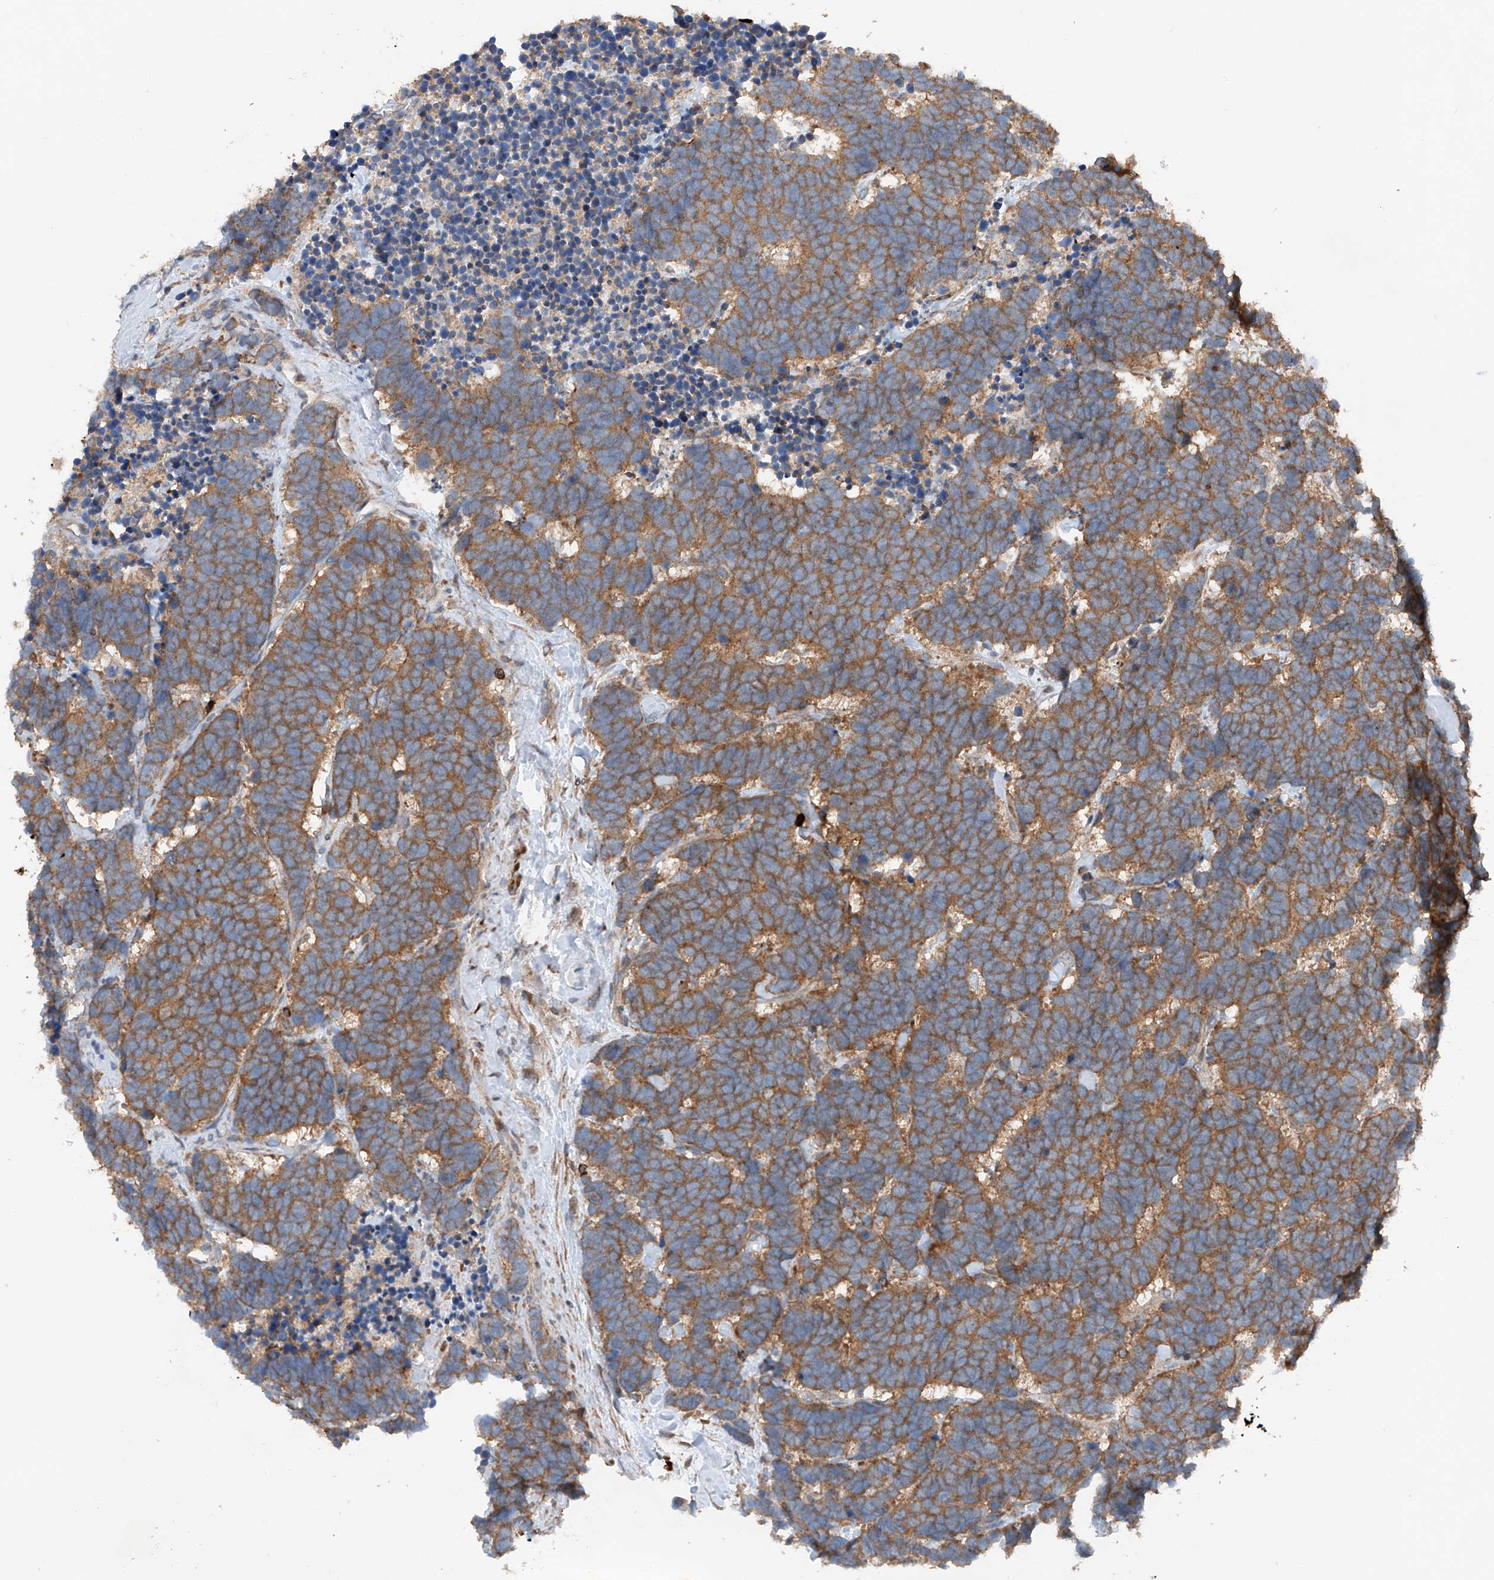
{"staining": {"intensity": "moderate", "quantity": ">75%", "location": "cytoplasmic/membranous"}, "tissue": "carcinoid", "cell_type": "Tumor cells", "image_type": "cancer", "snomed": [{"axis": "morphology", "description": "Carcinoma, NOS"}, {"axis": "morphology", "description": "Carcinoid, malignant, NOS"}, {"axis": "topography", "description": "Urinary bladder"}], "caption": "Protein analysis of carcinoma tissue displays moderate cytoplasmic/membranous staining in about >75% of tumor cells. Immunohistochemistry stains the protein in brown and the nuclei are stained blue.", "gene": "CEP85L", "patient": {"sex": "male", "age": 57}}